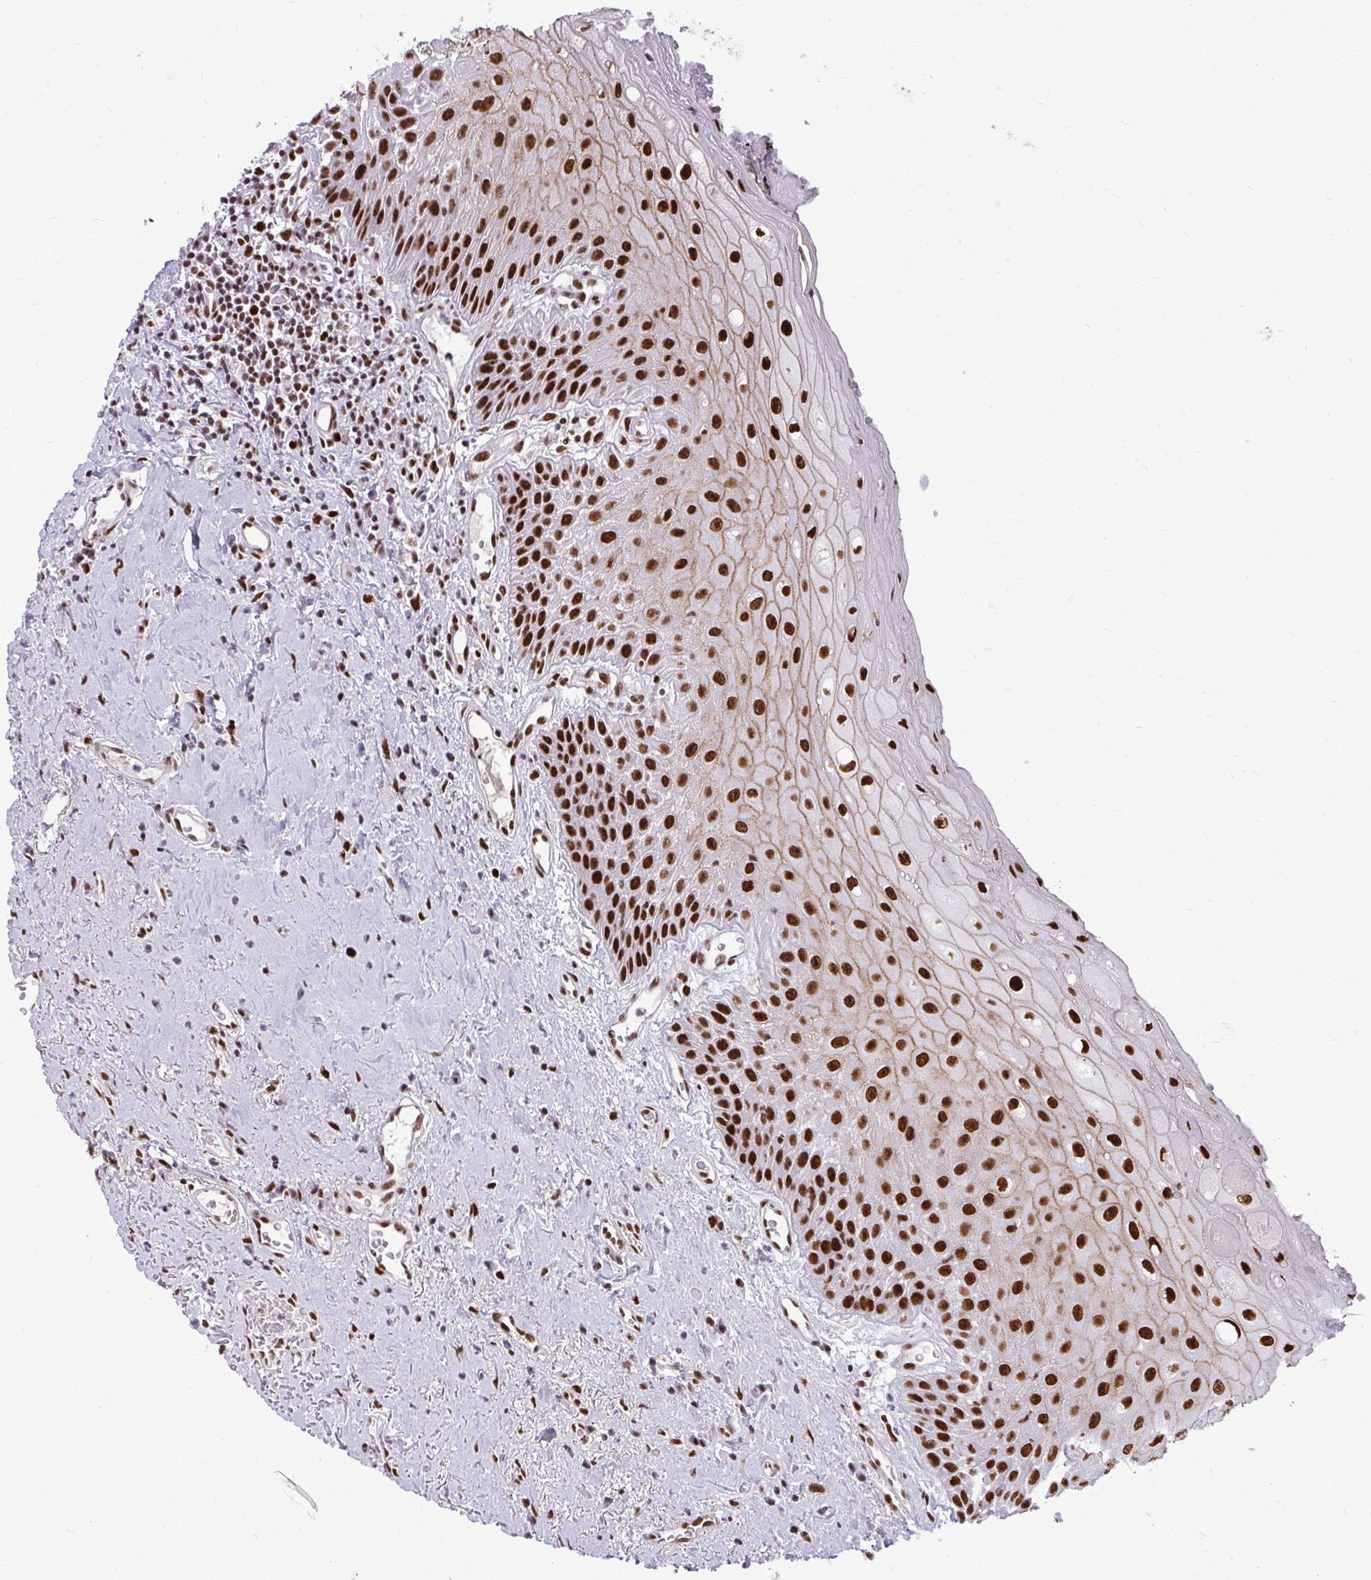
{"staining": {"intensity": "strong", "quantity": ">75%", "location": "nuclear"}, "tissue": "oral mucosa", "cell_type": "Squamous epithelial cells", "image_type": "normal", "snomed": [{"axis": "morphology", "description": "Normal tissue, NOS"}, {"axis": "morphology", "description": "Squamous cell carcinoma, NOS"}, {"axis": "topography", "description": "Oral tissue"}, {"axis": "topography", "description": "Peripheral nerve tissue"}, {"axis": "topography", "description": "Head-Neck"}], "caption": "A brown stain shows strong nuclear staining of a protein in squamous epithelial cells of unremarkable human oral mucosa. The staining was performed using DAB to visualize the protein expression in brown, while the nuclei were stained in blue with hematoxylin (Magnification: 20x).", "gene": "CDYL", "patient": {"sex": "female", "age": 59}}